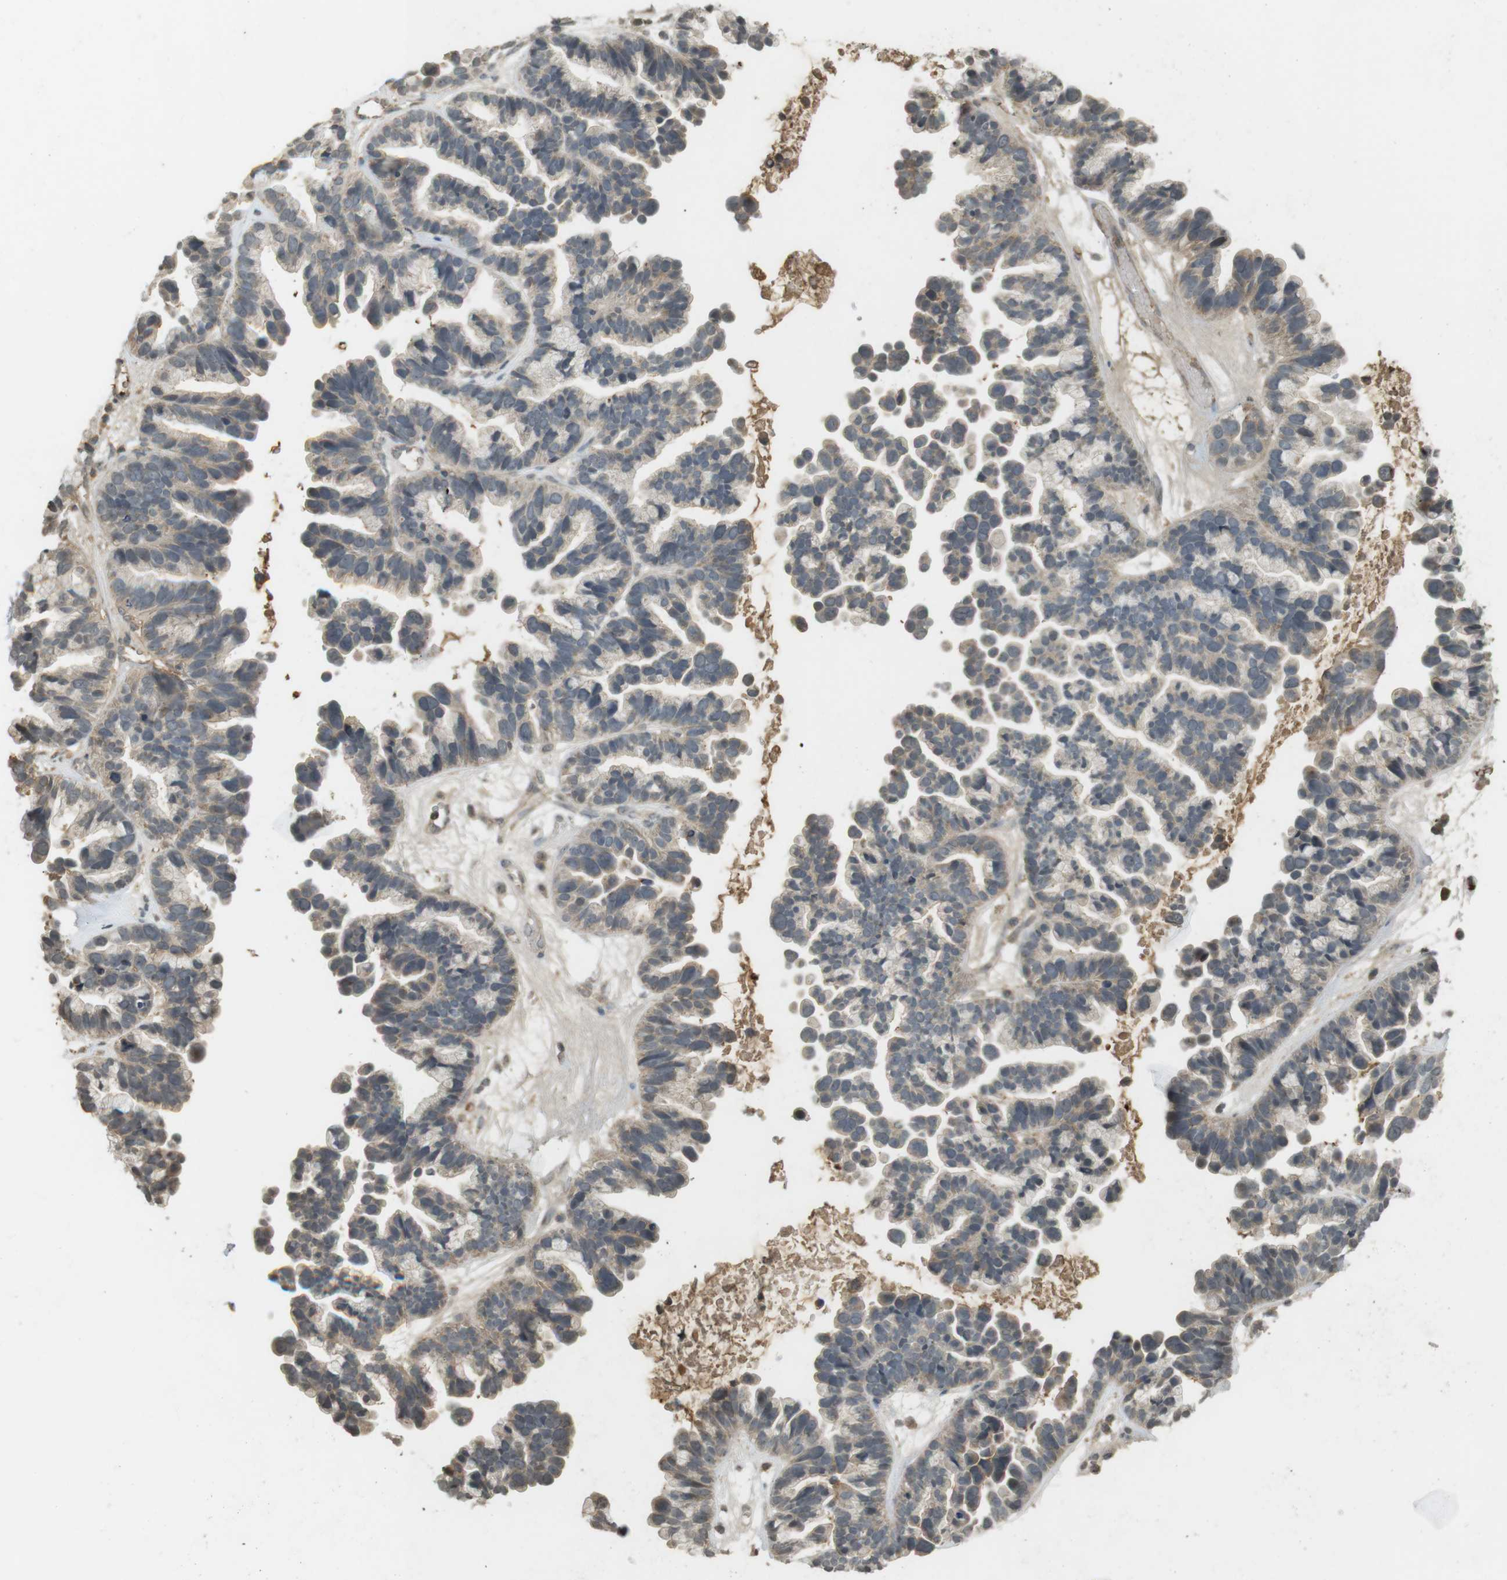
{"staining": {"intensity": "weak", "quantity": "<25%", "location": "cytoplasmic/membranous"}, "tissue": "ovarian cancer", "cell_type": "Tumor cells", "image_type": "cancer", "snomed": [{"axis": "morphology", "description": "Cystadenocarcinoma, serous, NOS"}, {"axis": "topography", "description": "Ovary"}], "caption": "DAB immunohistochemical staining of human serous cystadenocarcinoma (ovarian) reveals no significant staining in tumor cells.", "gene": "SRR", "patient": {"sex": "female", "age": 56}}